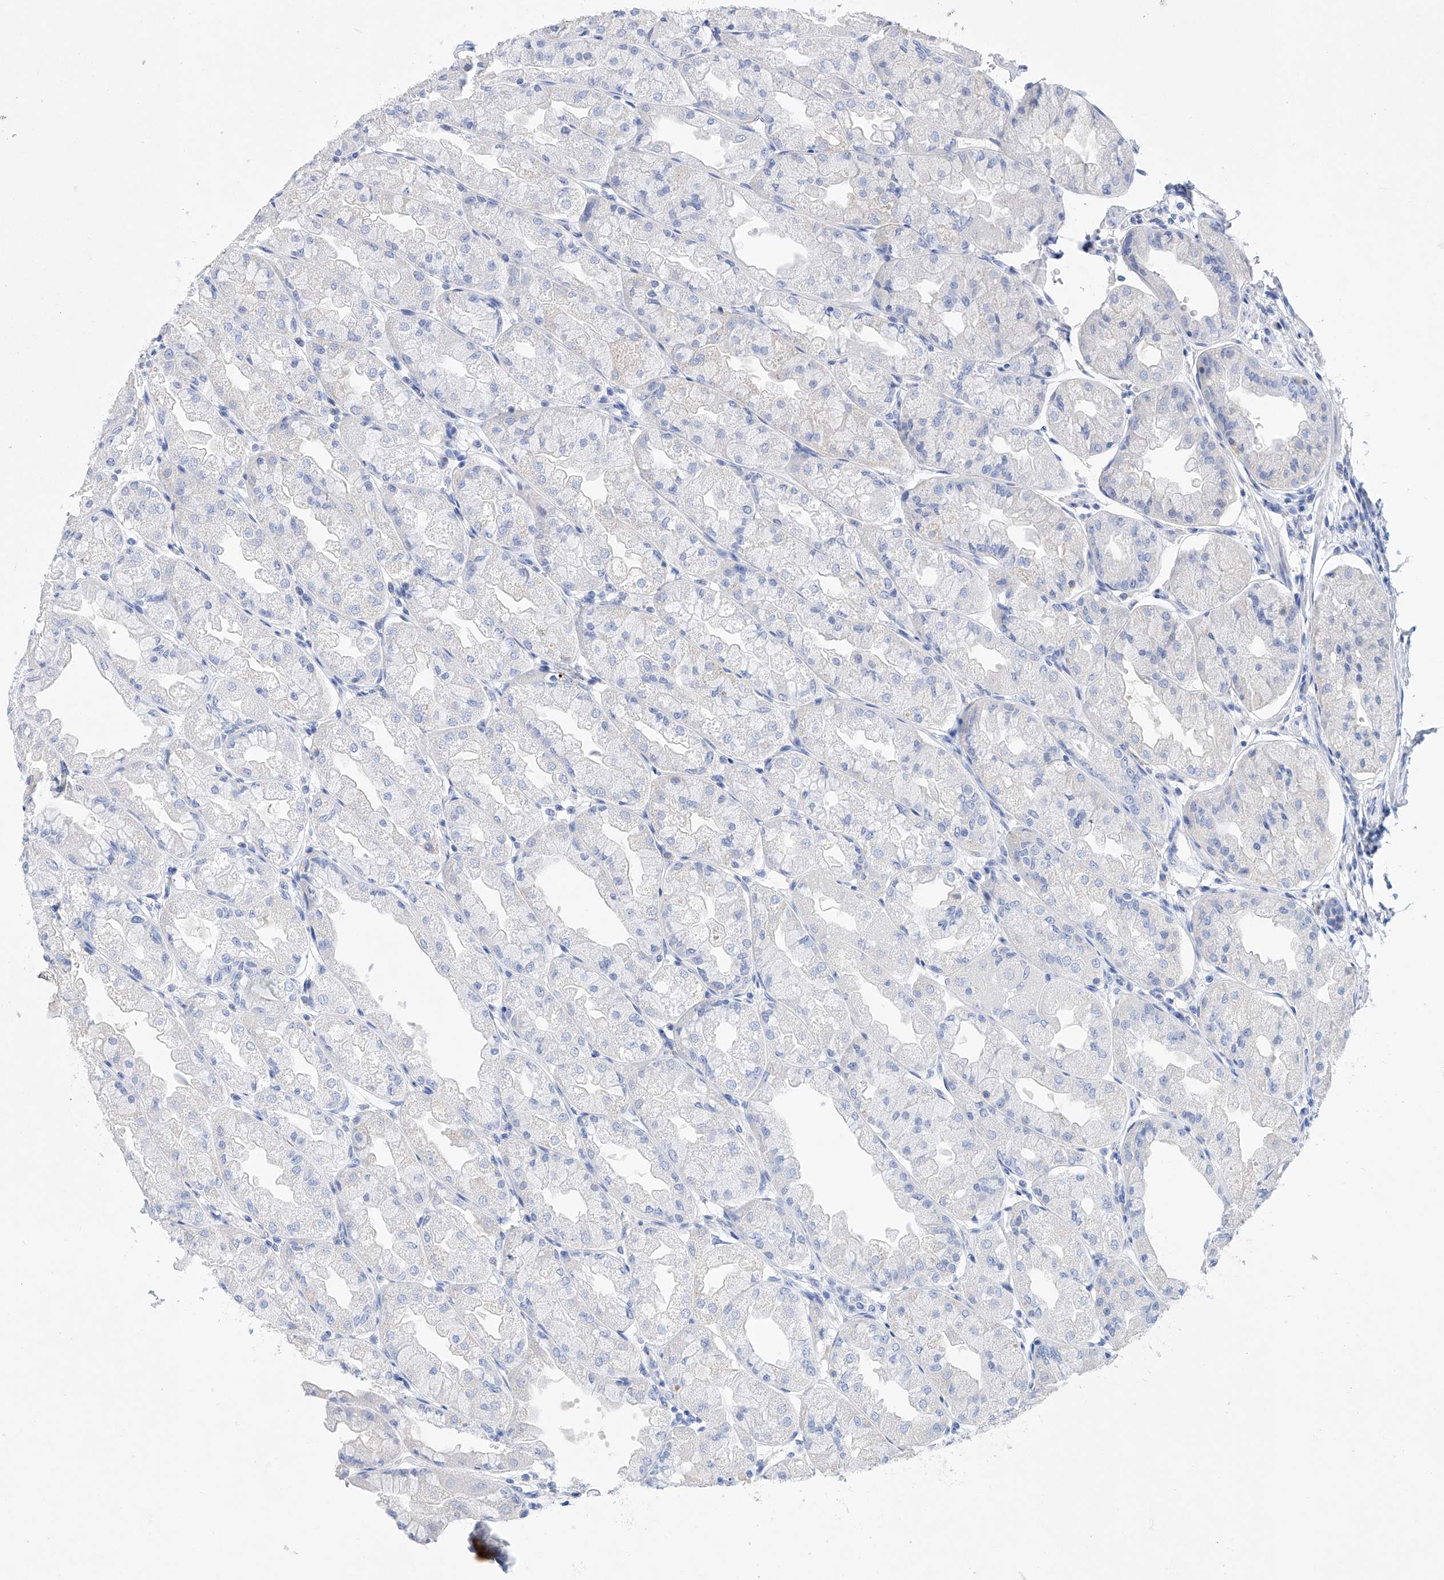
{"staining": {"intensity": "negative", "quantity": "none", "location": "none"}, "tissue": "stomach", "cell_type": "Glandular cells", "image_type": "normal", "snomed": [{"axis": "morphology", "description": "Normal tissue, NOS"}, {"axis": "topography", "description": "Stomach, upper"}], "caption": "There is no significant positivity in glandular cells of stomach. (DAB immunohistochemistry (IHC) with hematoxylin counter stain).", "gene": "LURAP1", "patient": {"sex": "male", "age": 47}}